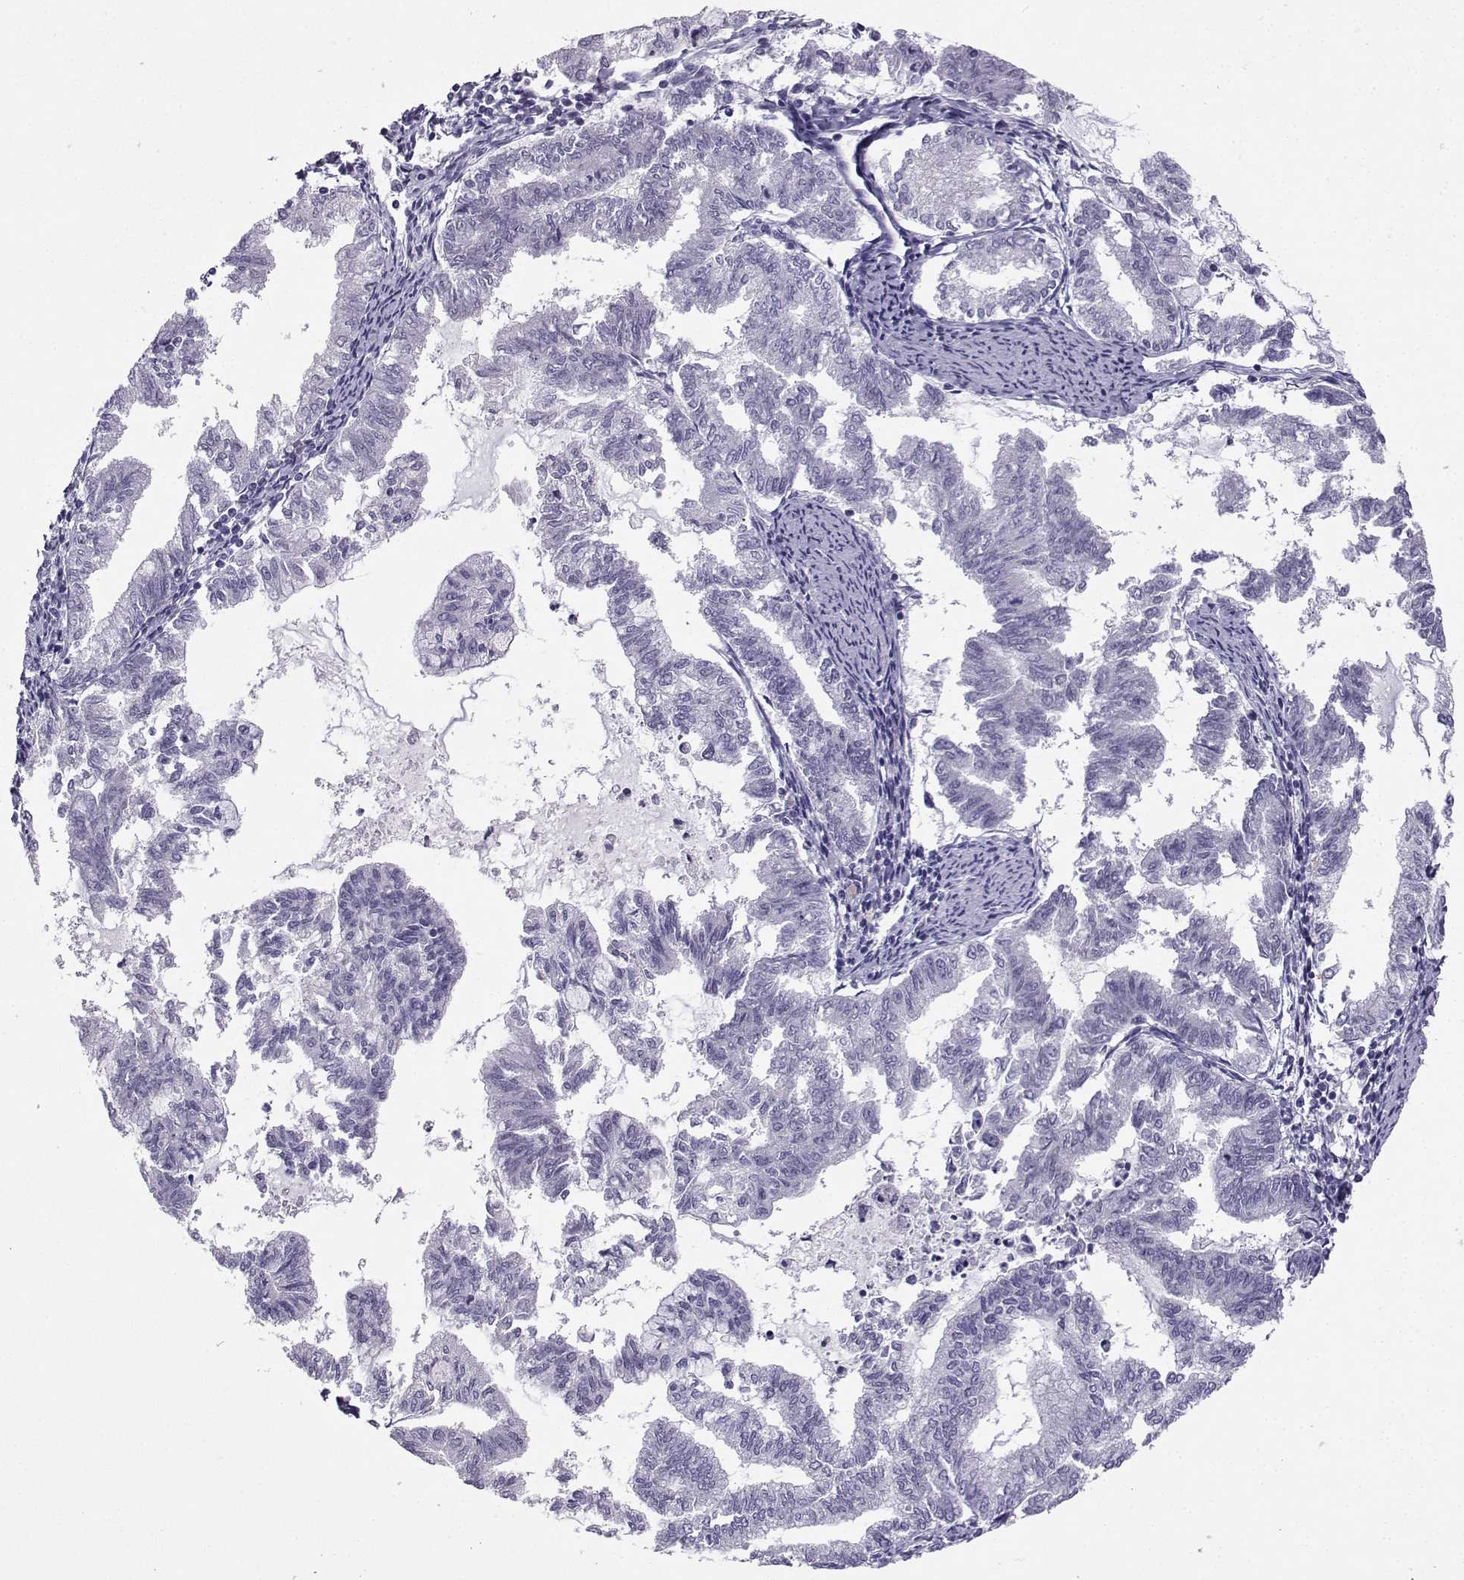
{"staining": {"intensity": "negative", "quantity": "none", "location": "none"}, "tissue": "endometrial cancer", "cell_type": "Tumor cells", "image_type": "cancer", "snomed": [{"axis": "morphology", "description": "Adenocarcinoma, NOS"}, {"axis": "topography", "description": "Endometrium"}], "caption": "Immunohistochemistry (IHC) of human endometrial cancer (adenocarcinoma) exhibits no expression in tumor cells.", "gene": "TBR1", "patient": {"sex": "female", "age": 79}}